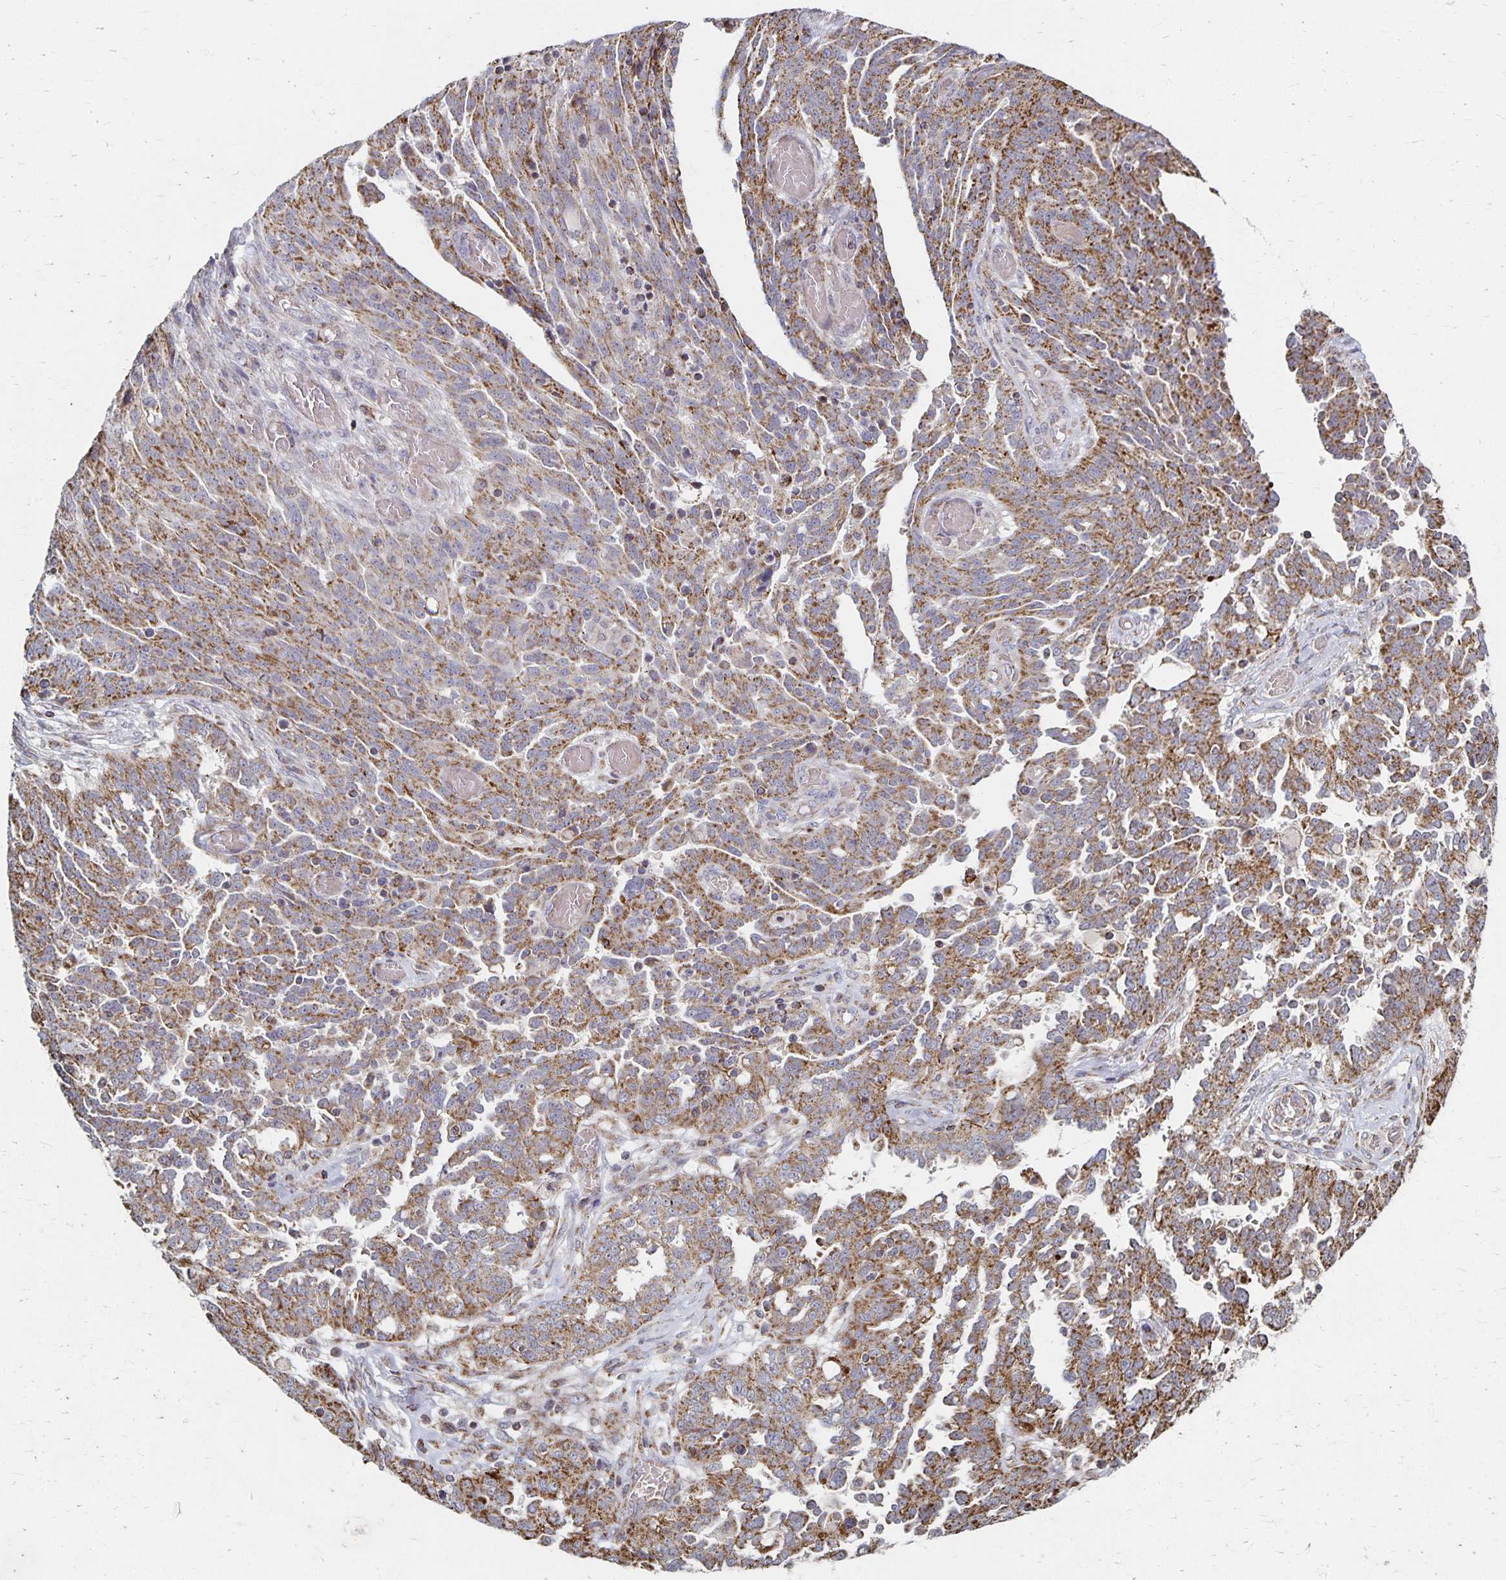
{"staining": {"intensity": "moderate", "quantity": ">75%", "location": "cytoplasmic/membranous"}, "tissue": "ovarian cancer", "cell_type": "Tumor cells", "image_type": "cancer", "snomed": [{"axis": "morphology", "description": "Cystadenocarcinoma, serous, NOS"}, {"axis": "topography", "description": "Ovary"}], "caption": "Protein expression analysis of ovarian serous cystadenocarcinoma shows moderate cytoplasmic/membranous positivity in approximately >75% of tumor cells.", "gene": "DYRK4", "patient": {"sex": "female", "age": 67}}